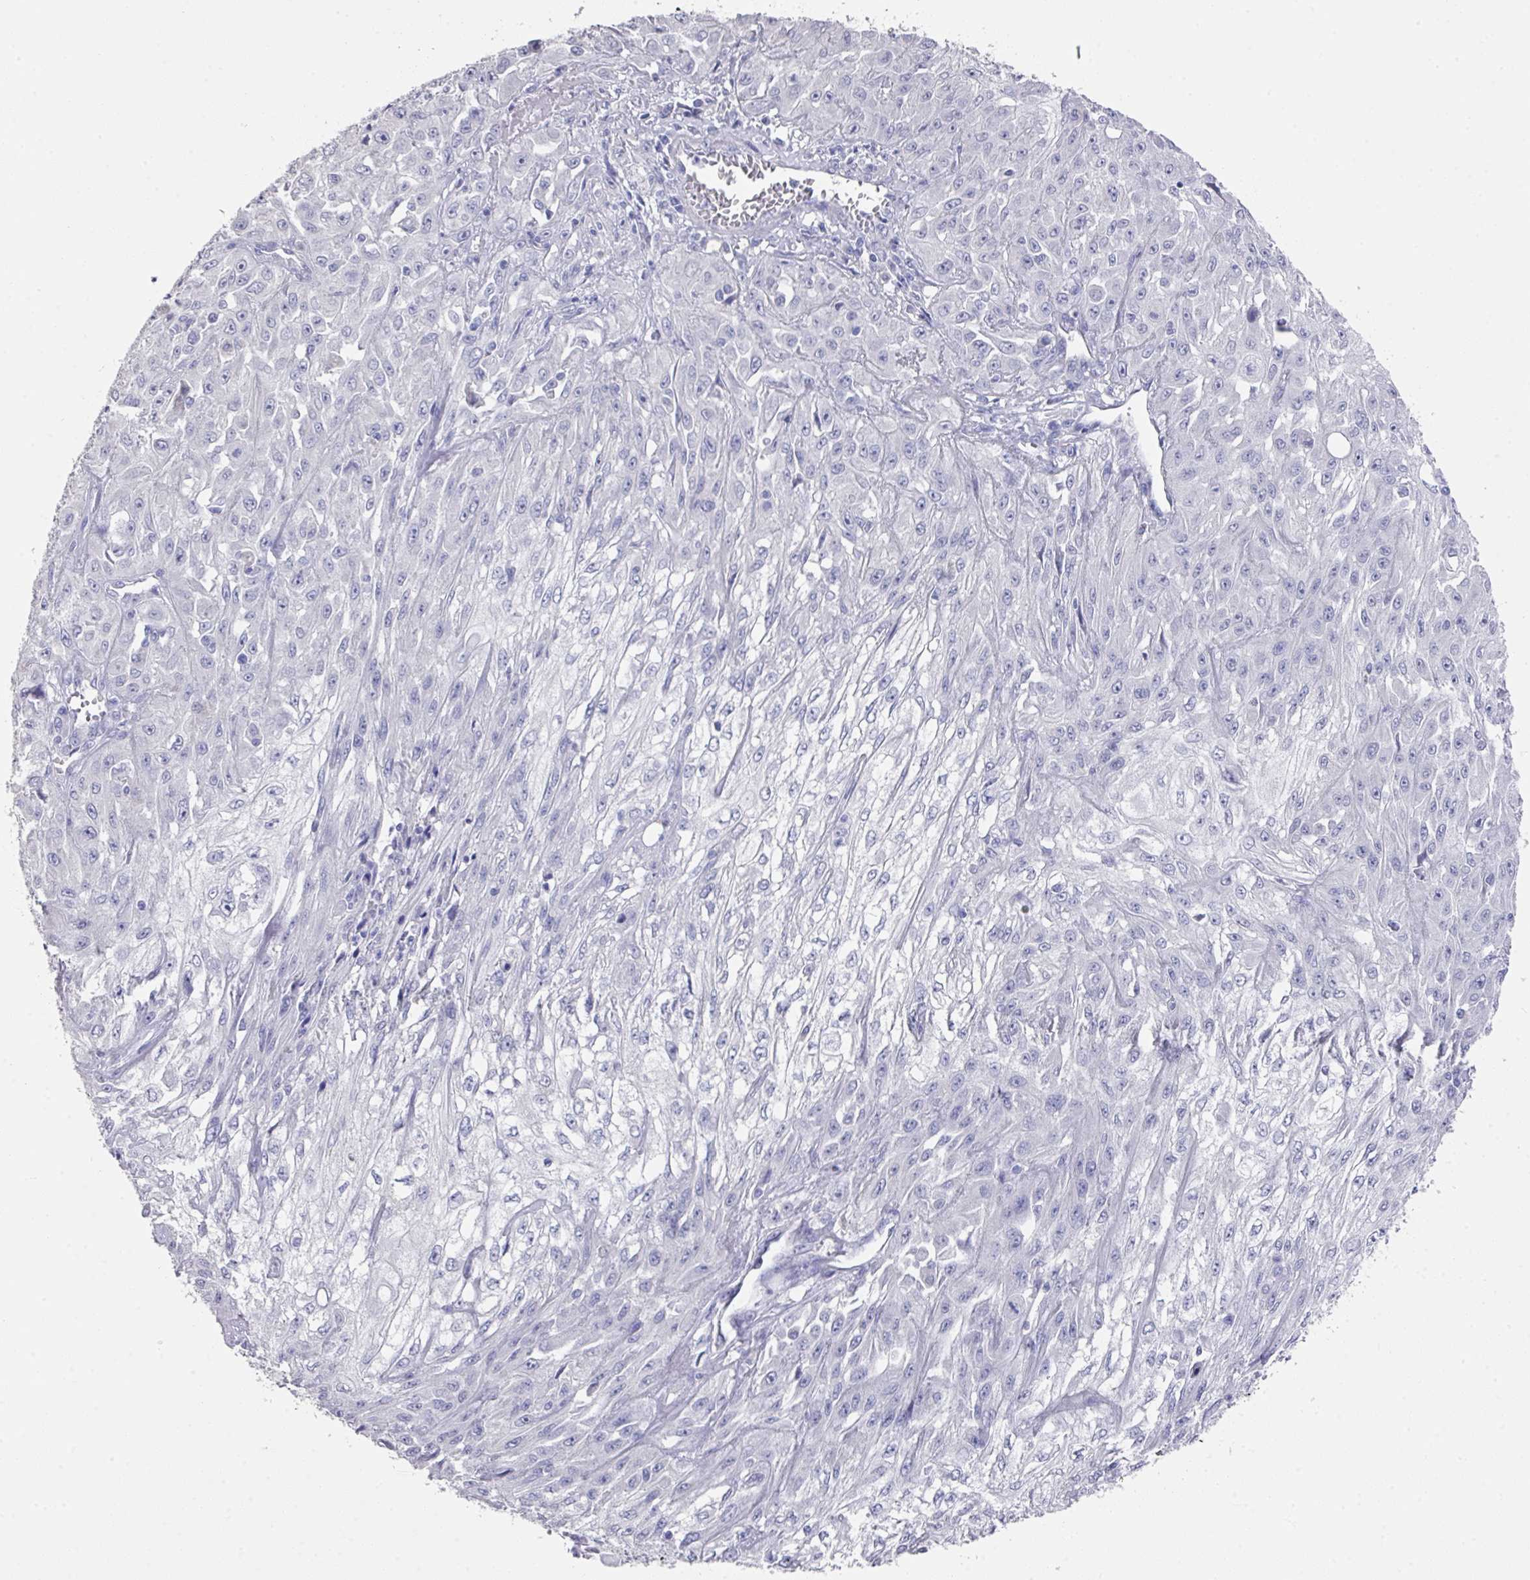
{"staining": {"intensity": "negative", "quantity": "none", "location": "none"}, "tissue": "skin cancer", "cell_type": "Tumor cells", "image_type": "cancer", "snomed": [{"axis": "morphology", "description": "Squamous cell carcinoma, NOS"}, {"axis": "morphology", "description": "Squamous cell carcinoma, metastatic, NOS"}, {"axis": "topography", "description": "Skin"}, {"axis": "topography", "description": "Lymph node"}], "caption": "Skin cancer stained for a protein using immunohistochemistry displays no positivity tumor cells.", "gene": "DAZL", "patient": {"sex": "male", "age": 75}}